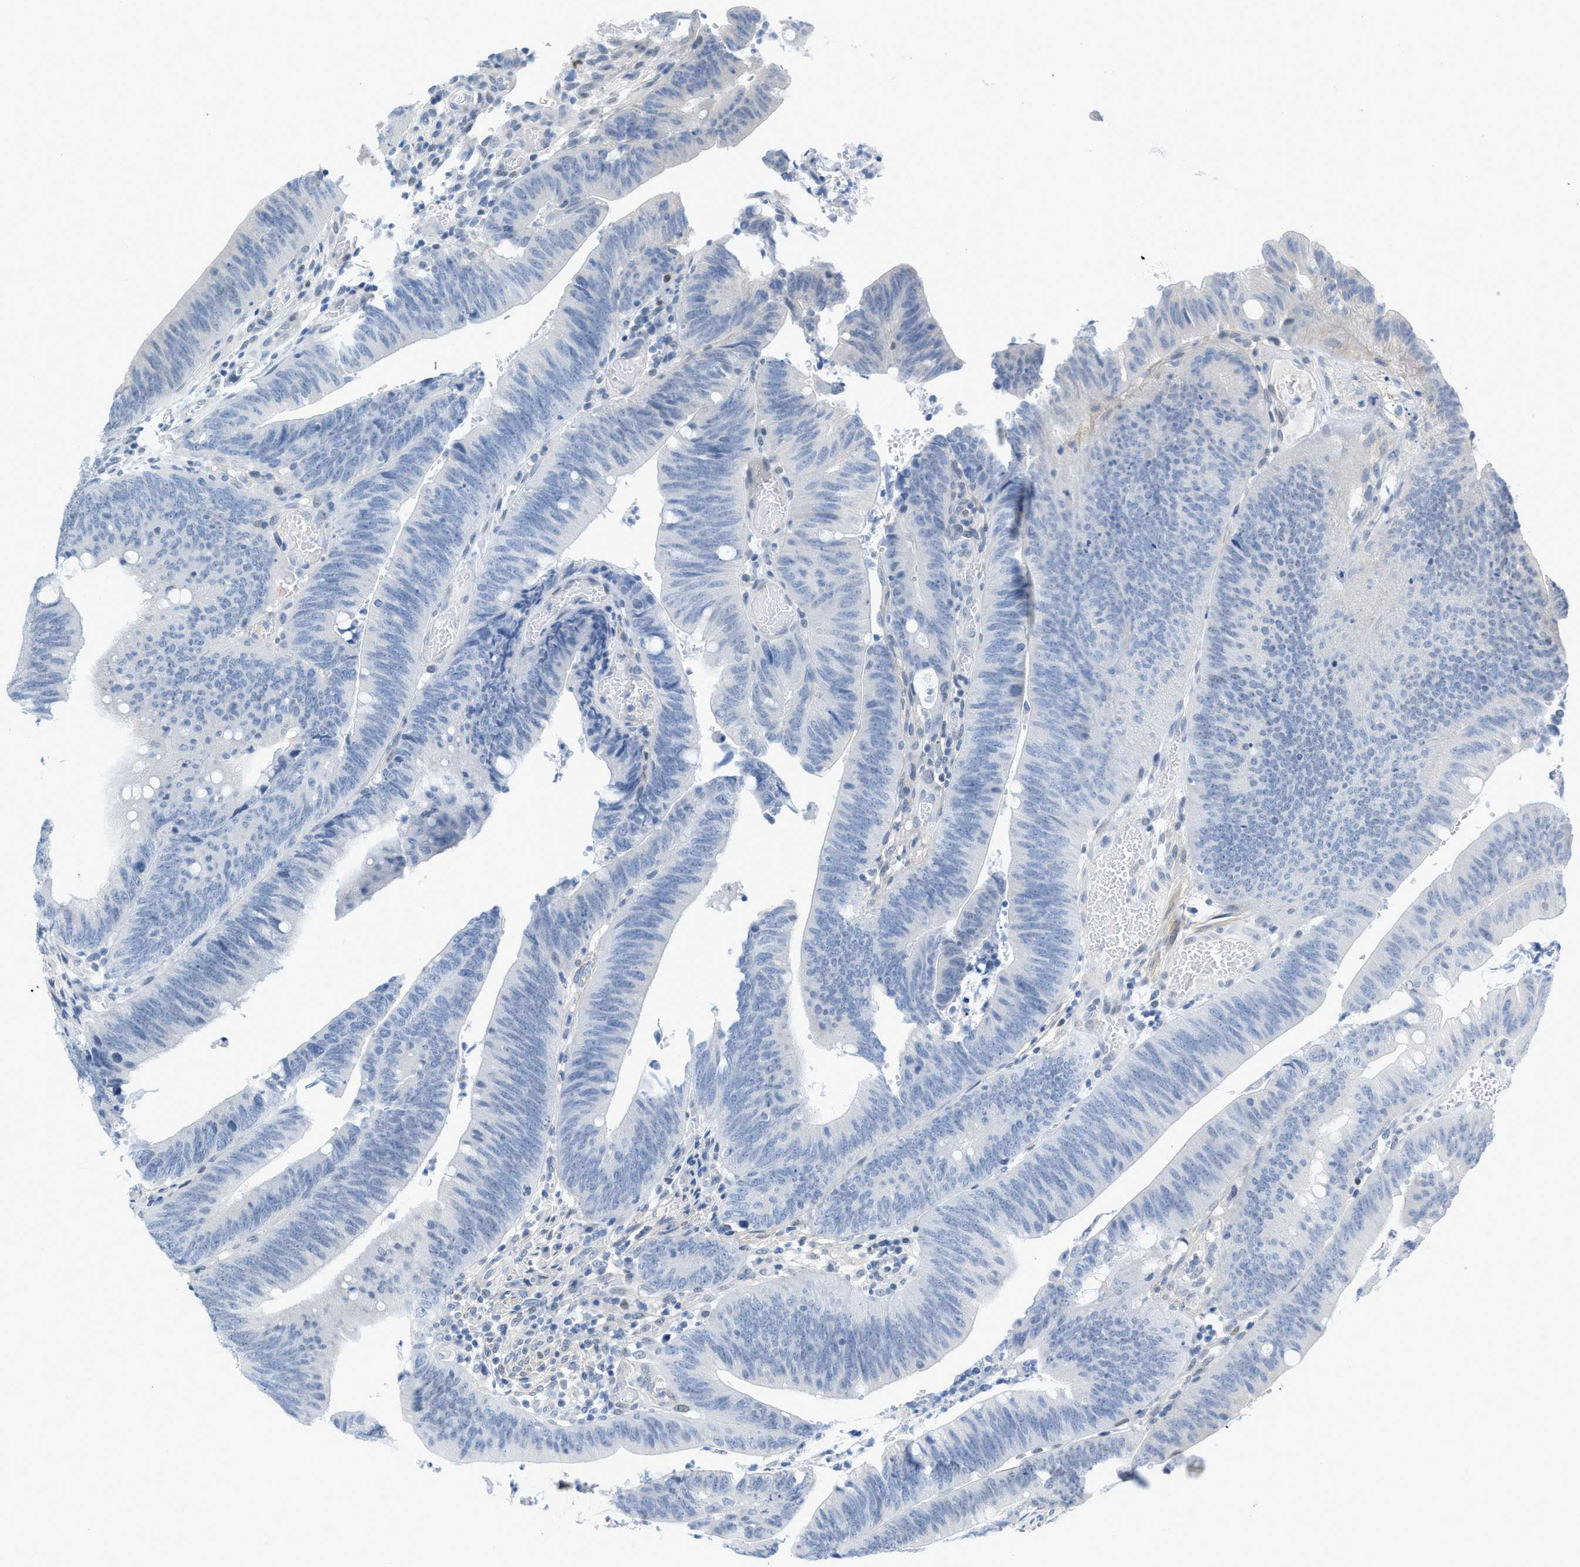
{"staining": {"intensity": "negative", "quantity": "none", "location": "none"}, "tissue": "colorectal cancer", "cell_type": "Tumor cells", "image_type": "cancer", "snomed": [{"axis": "morphology", "description": "Normal tissue, NOS"}, {"axis": "morphology", "description": "Adenocarcinoma, NOS"}, {"axis": "topography", "description": "Rectum"}], "caption": "Immunohistochemistry (IHC) of human colorectal cancer exhibits no positivity in tumor cells. (DAB (3,3'-diaminobenzidine) IHC visualized using brightfield microscopy, high magnification).", "gene": "HLTF", "patient": {"sex": "female", "age": 66}}